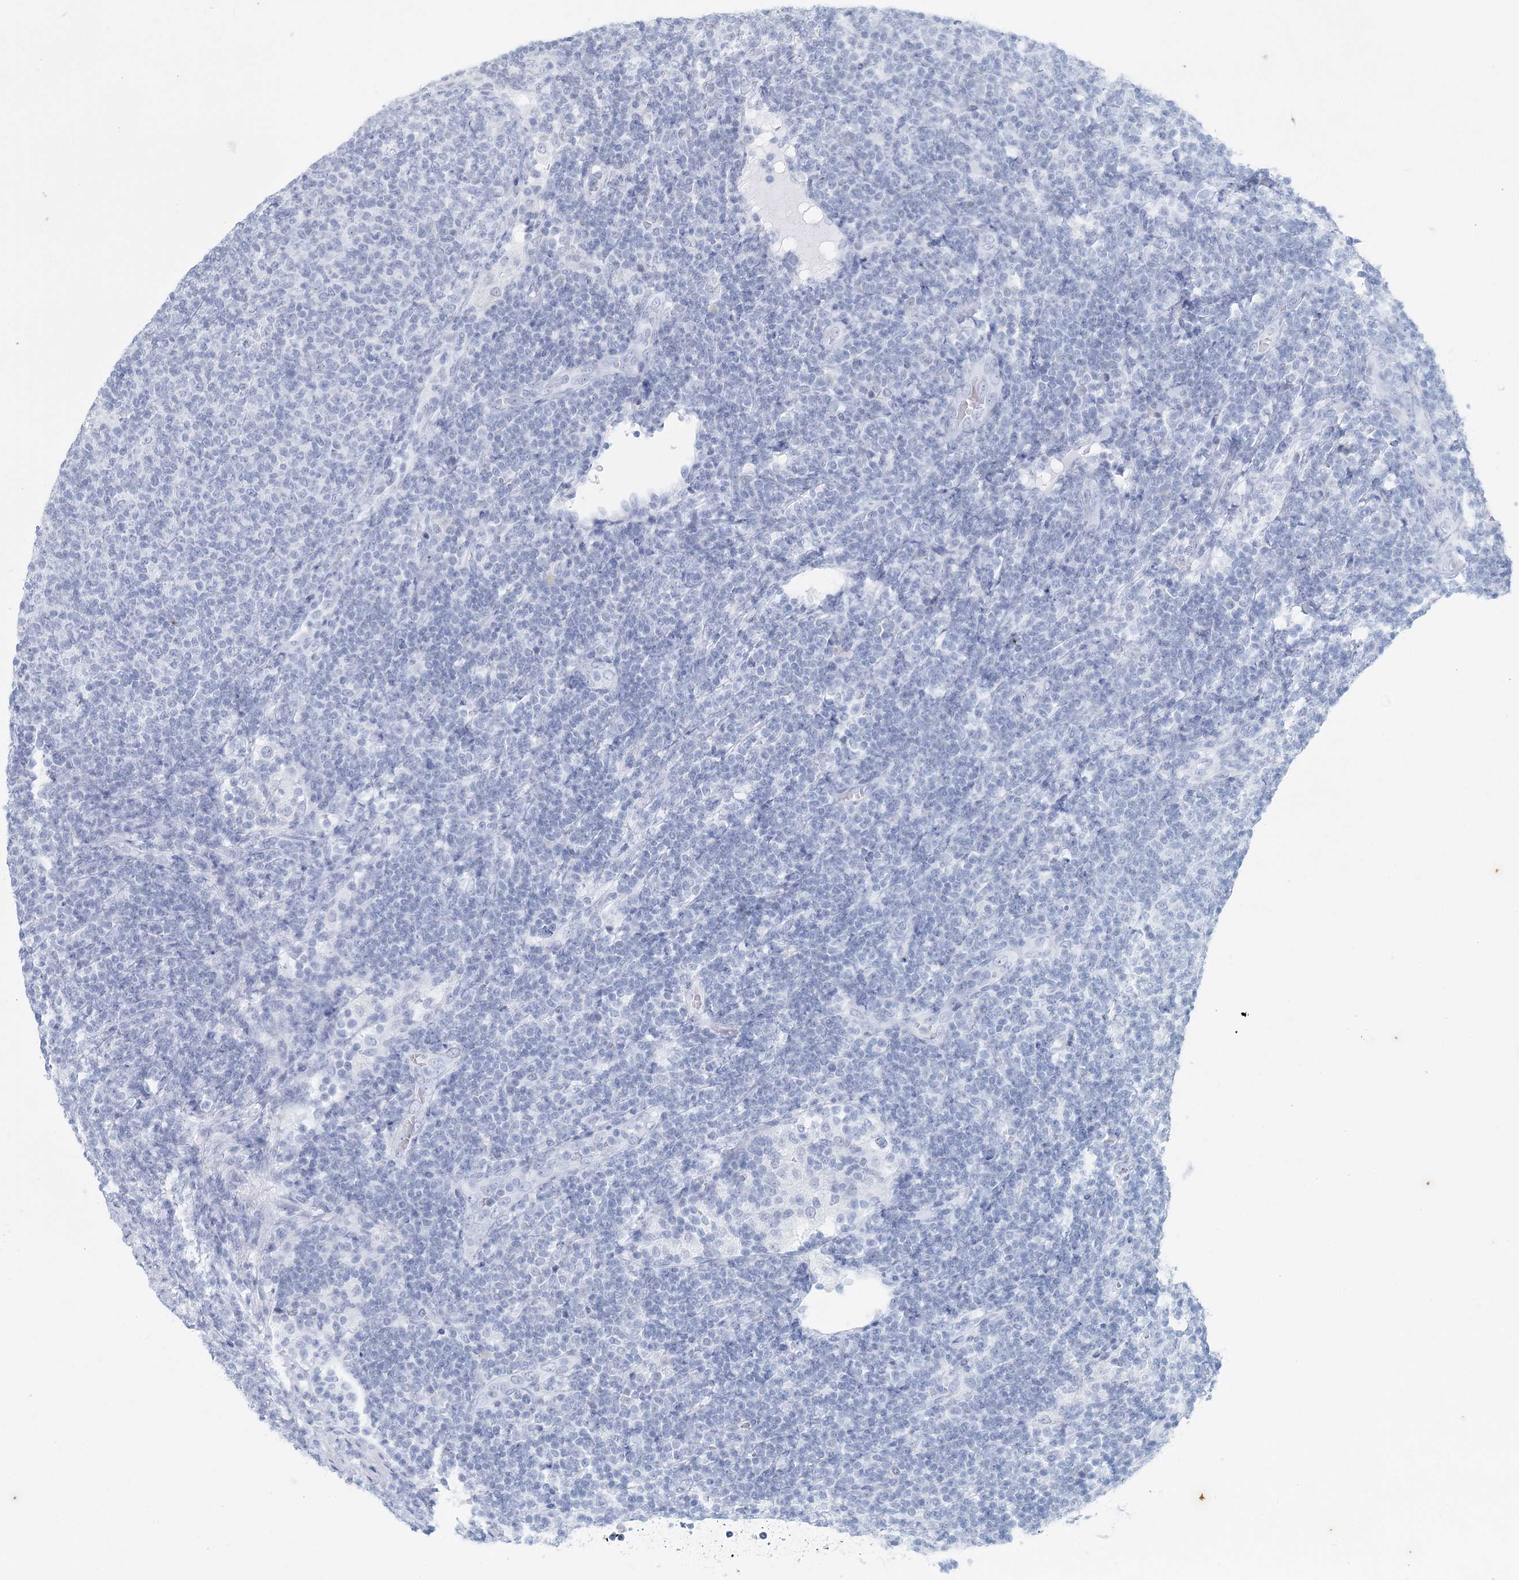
{"staining": {"intensity": "negative", "quantity": "none", "location": "none"}, "tissue": "lymphoma", "cell_type": "Tumor cells", "image_type": "cancer", "snomed": [{"axis": "morphology", "description": "Malignant lymphoma, non-Hodgkin's type, Low grade"}, {"axis": "topography", "description": "Lymph node"}], "caption": "This is an IHC histopathology image of human lymphoma. There is no staining in tumor cells.", "gene": "ADK", "patient": {"sex": "male", "age": 66}}